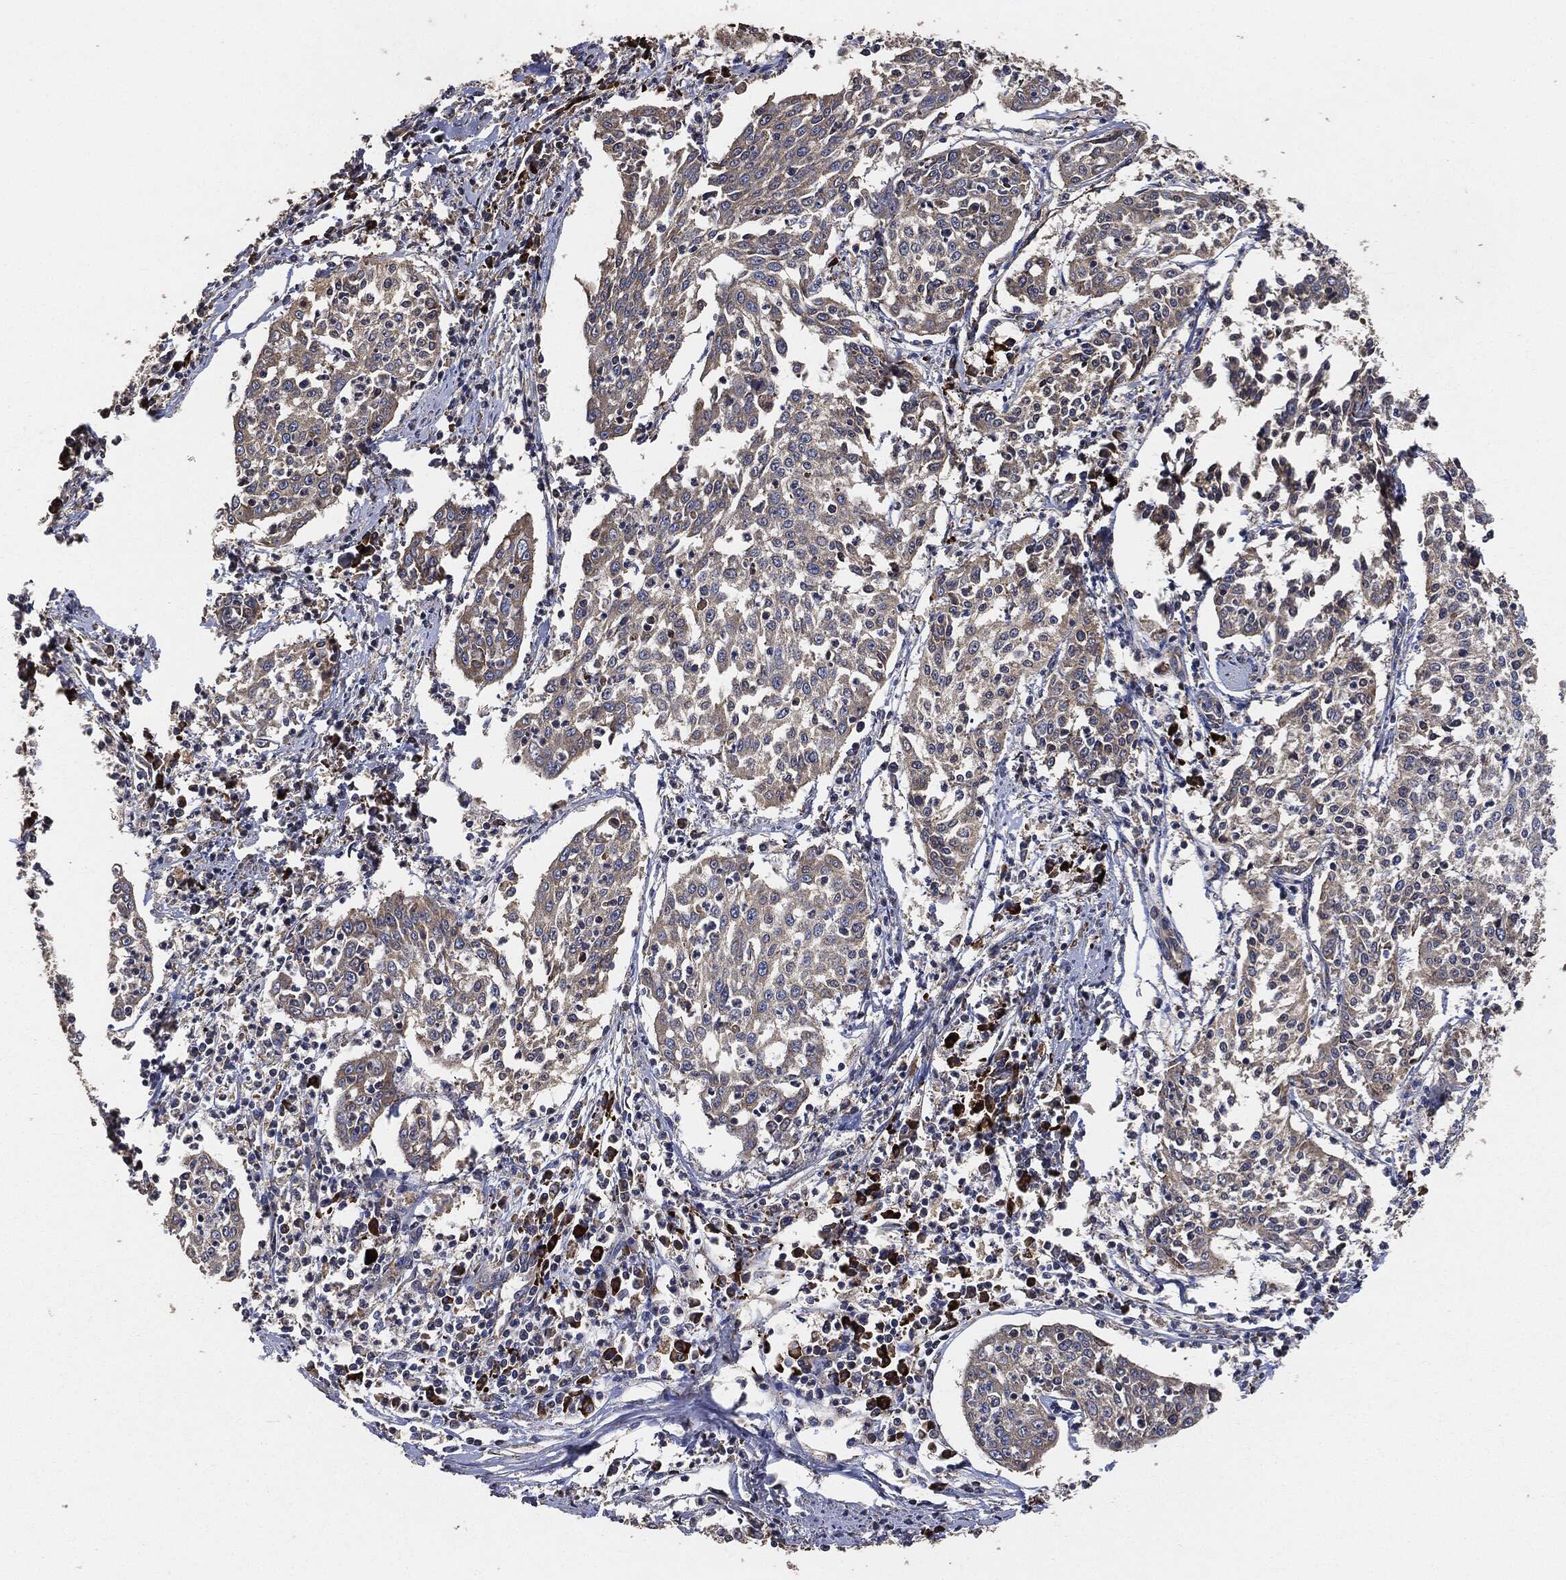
{"staining": {"intensity": "moderate", "quantity": "<25%", "location": "cytoplasmic/membranous"}, "tissue": "cervical cancer", "cell_type": "Tumor cells", "image_type": "cancer", "snomed": [{"axis": "morphology", "description": "Squamous cell carcinoma, NOS"}, {"axis": "topography", "description": "Cervix"}], "caption": "Tumor cells demonstrate moderate cytoplasmic/membranous positivity in about <25% of cells in cervical squamous cell carcinoma.", "gene": "STK3", "patient": {"sex": "female", "age": 41}}